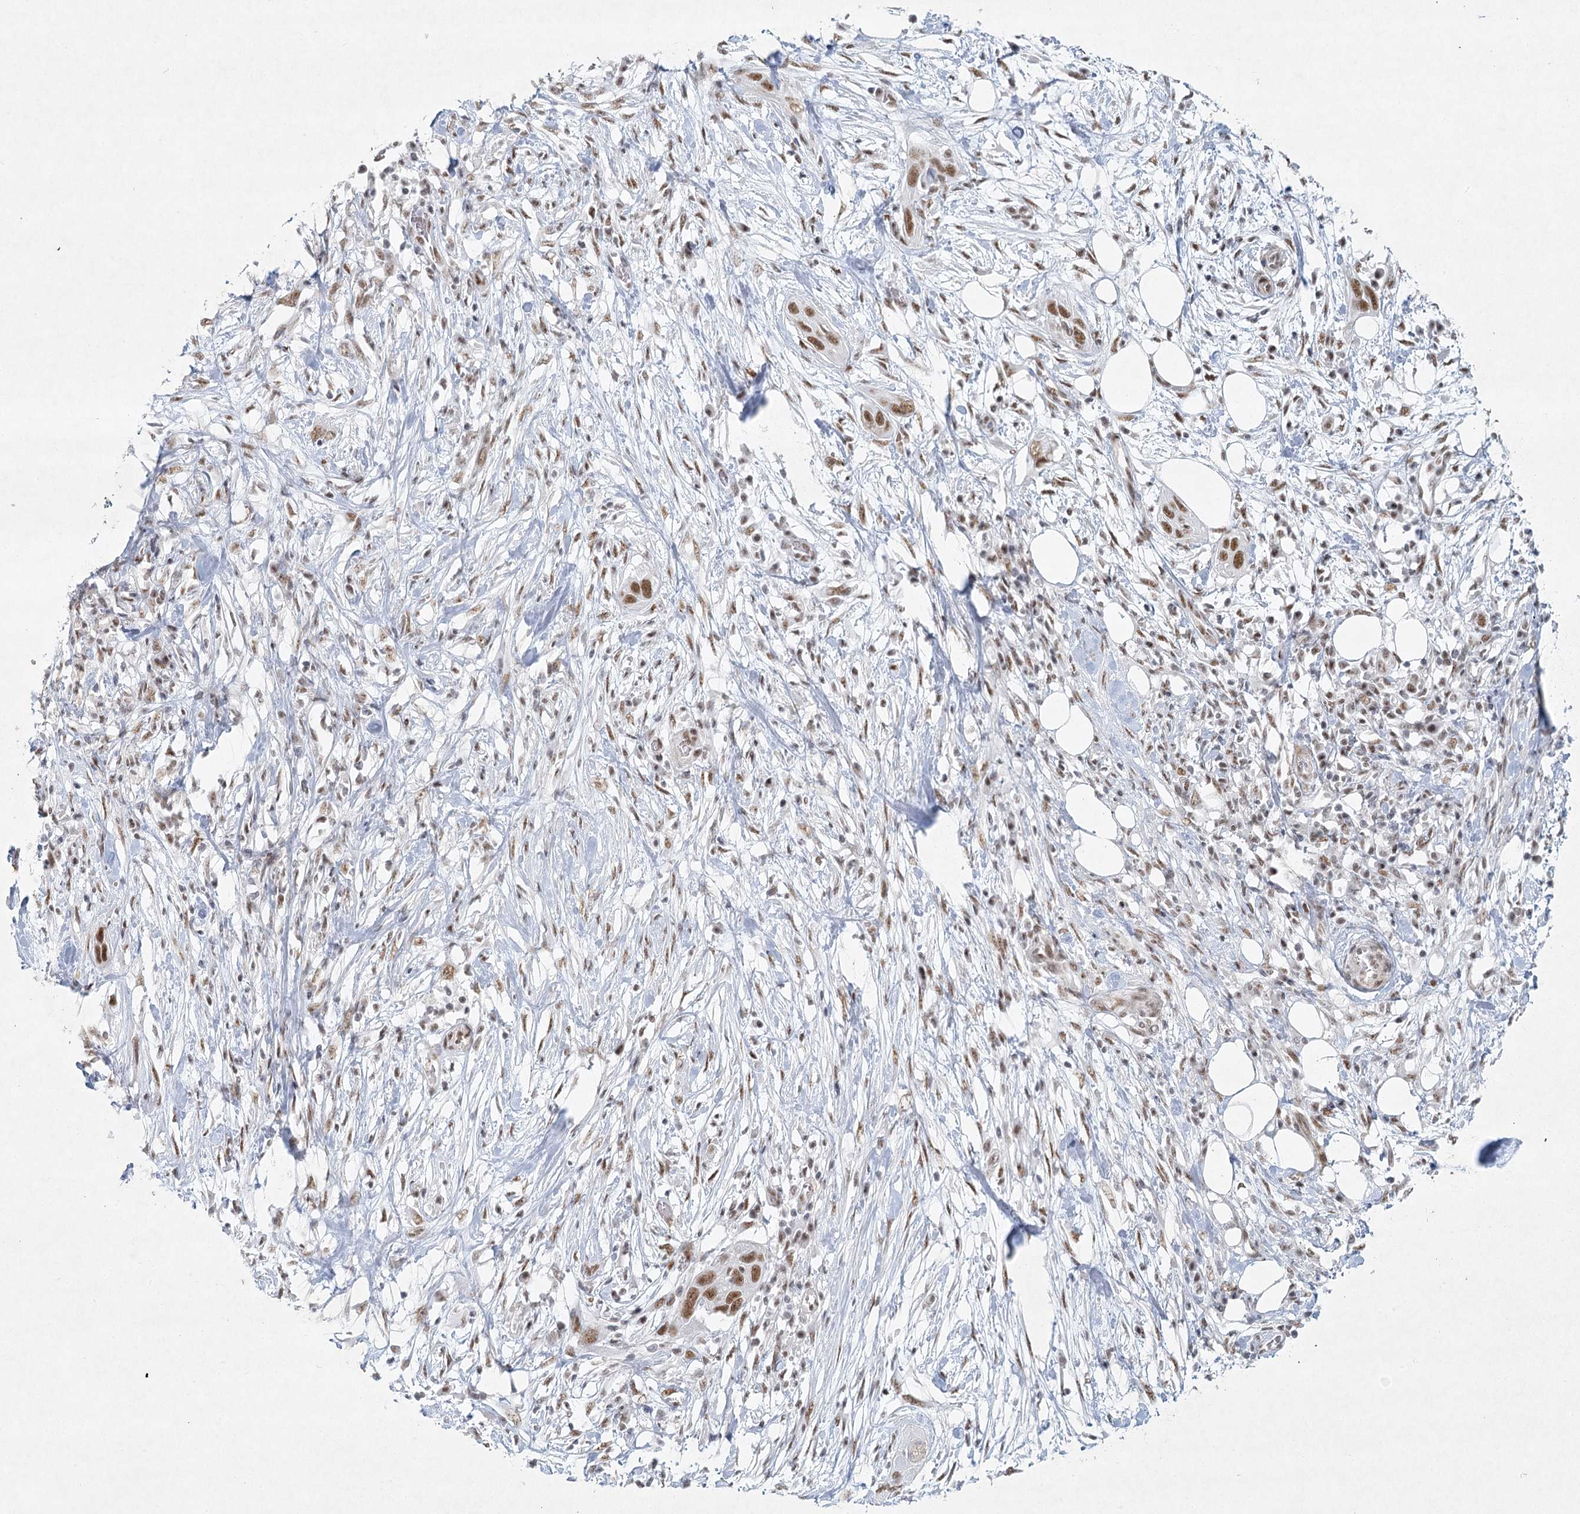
{"staining": {"intensity": "moderate", "quantity": ">75%", "location": "nuclear"}, "tissue": "pancreatic cancer", "cell_type": "Tumor cells", "image_type": "cancer", "snomed": [{"axis": "morphology", "description": "Adenocarcinoma, NOS"}, {"axis": "topography", "description": "Pancreas"}], "caption": "This micrograph shows immunohistochemistry staining of human adenocarcinoma (pancreatic), with medium moderate nuclear staining in approximately >75% of tumor cells.", "gene": "U2SURP", "patient": {"sex": "female", "age": 60}}